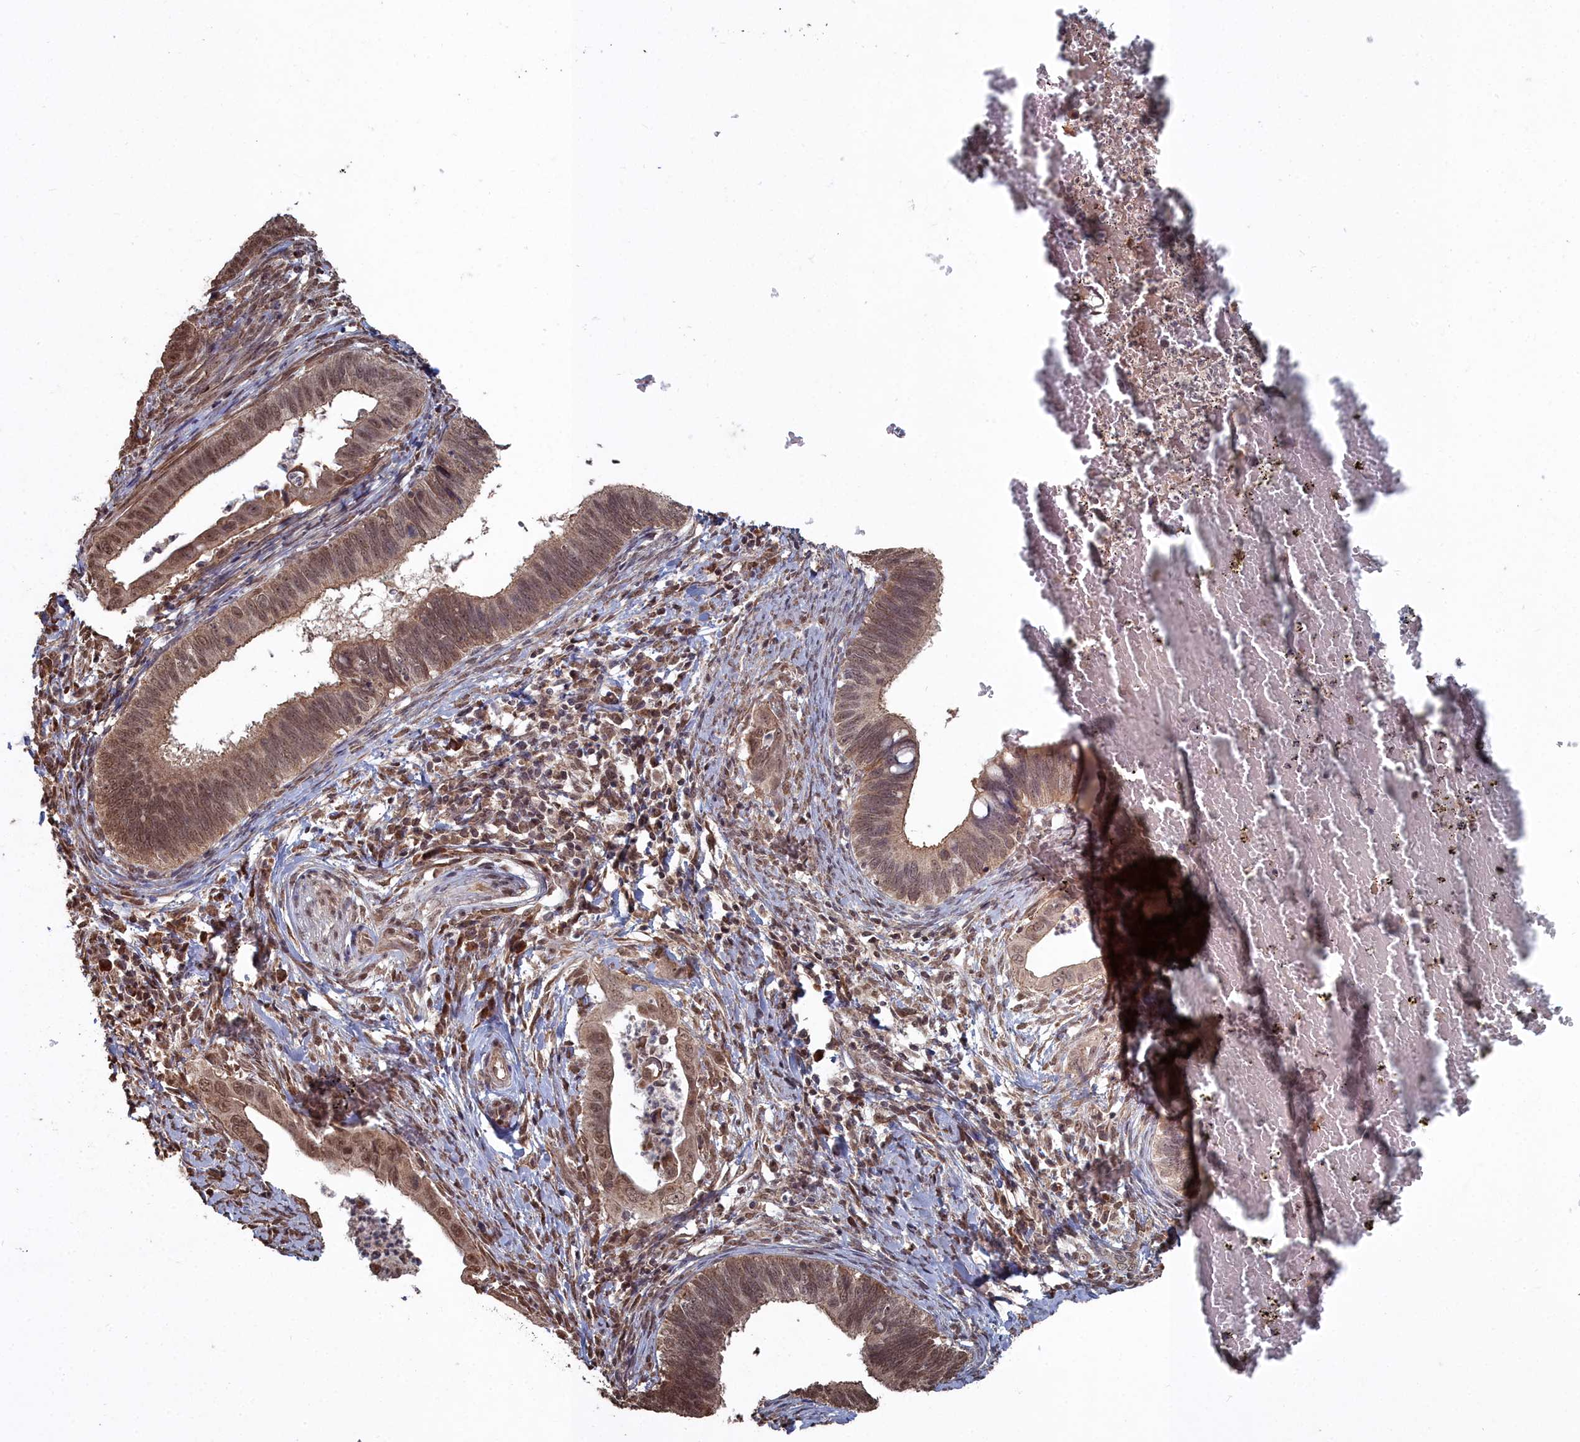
{"staining": {"intensity": "moderate", "quantity": ">75%", "location": "cytoplasmic/membranous,nuclear"}, "tissue": "cervical cancer", "cell_type": "Tumor cells", "image_type": "cancer", "snomed": [{"axis": "morphology", "description": "Adenocarcinoma, NOS"}, {"axis": "topography", "description": "Cervix"}], "caption": "Adenocarcinoma (cervical) stained for a protein shows moderate cytoplasmic/membranous and nuclear positivity in tumor cells.", "gene": "CCNP", "patient": {"sex": "female", "age": 42}}